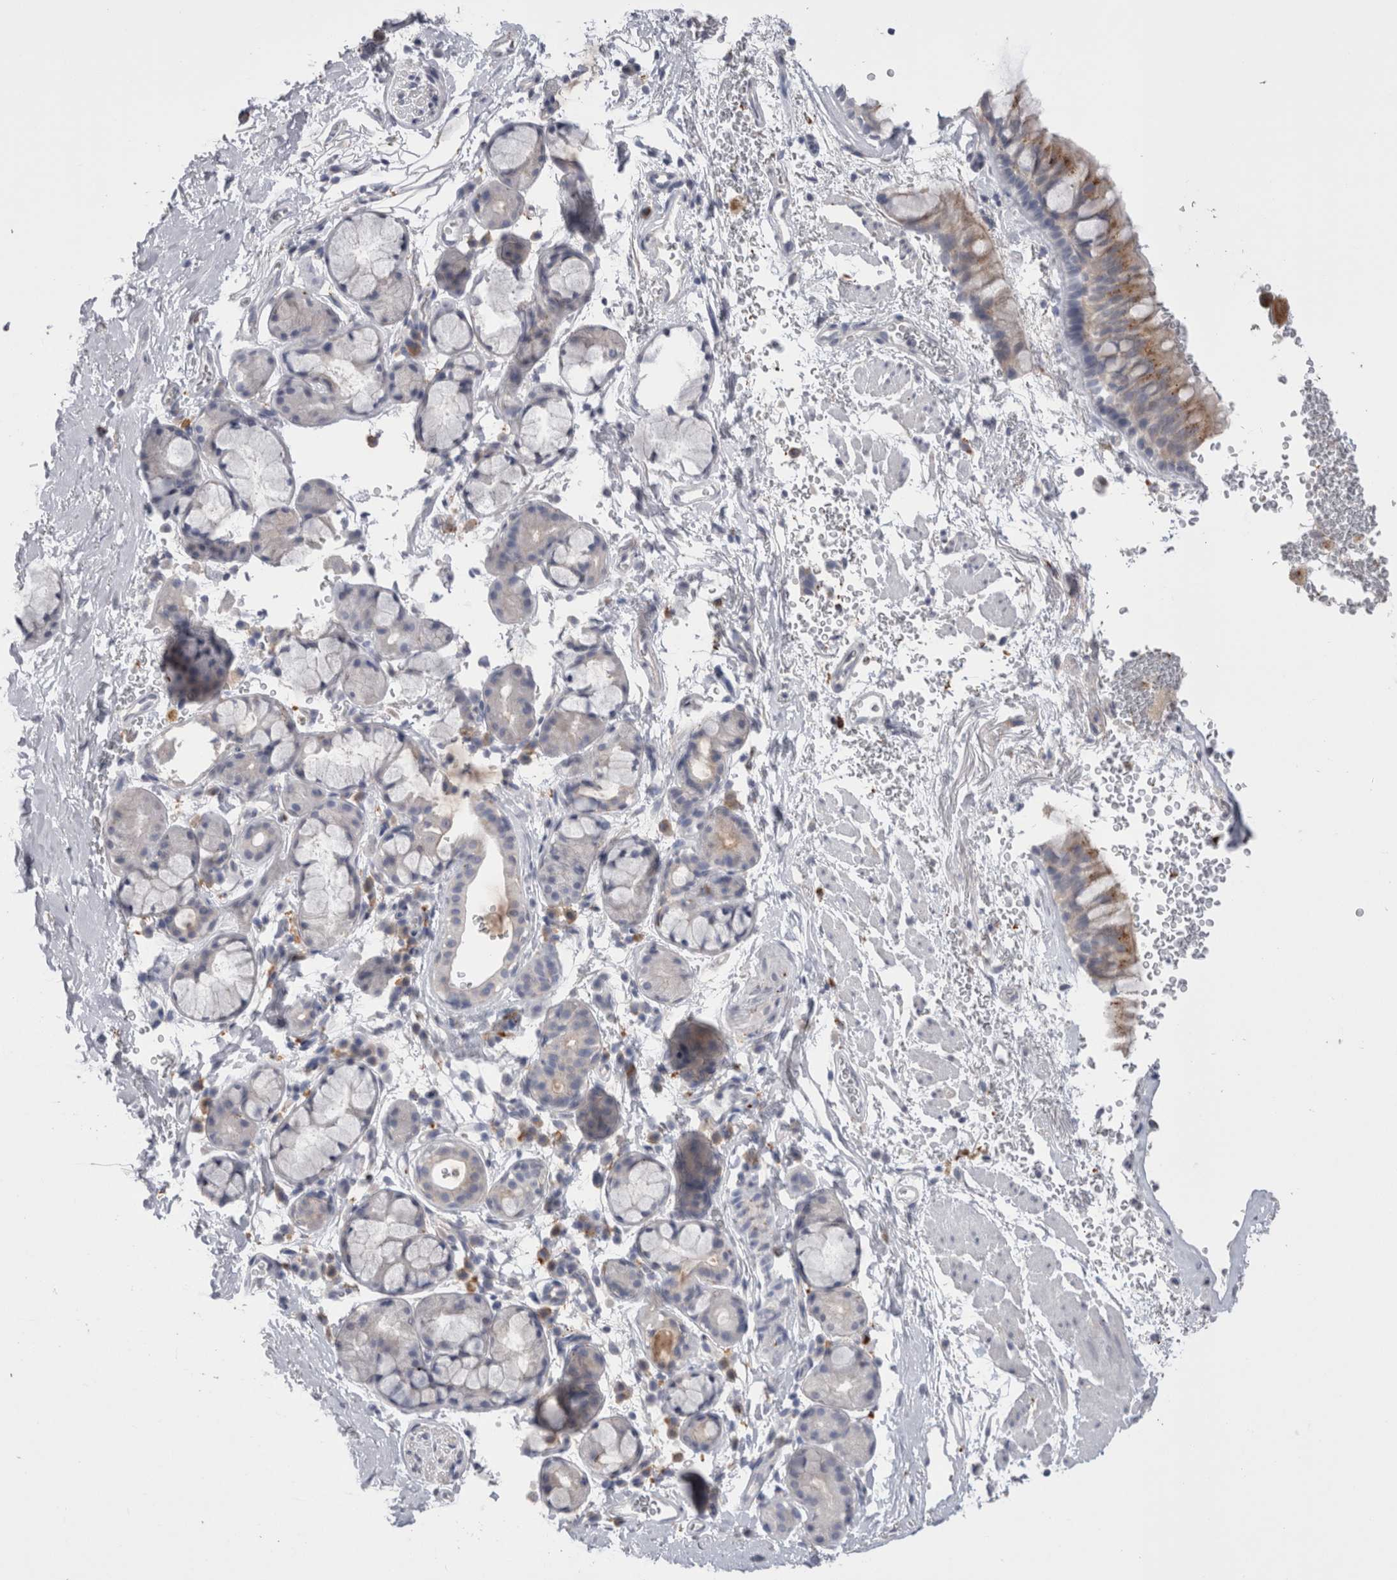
{"staining": {"intensity": "moderate", "quantity": ">75%", "location": "cytoplasmic/membranous"}, "tissue": "bronchus", "cell_type": "Respiratory epithelial cells", "image_type": "normal", "snomed": [{"axis": "morphology", "description": "Normal tissue, NOS"}, {"axis": "topography", "description": "Cartilage tissue"}, {"axis": "topography", "description": "Bronchus"}], "caption": "IHC of unremarkable human bronchus demonstrates medium levels of moderate cytoplasmic/membranous positivity in approximately >75% of respiratory epithelial cells.", "gene": "EPDR1", "patient": {"sex": "female", "age": 53}}